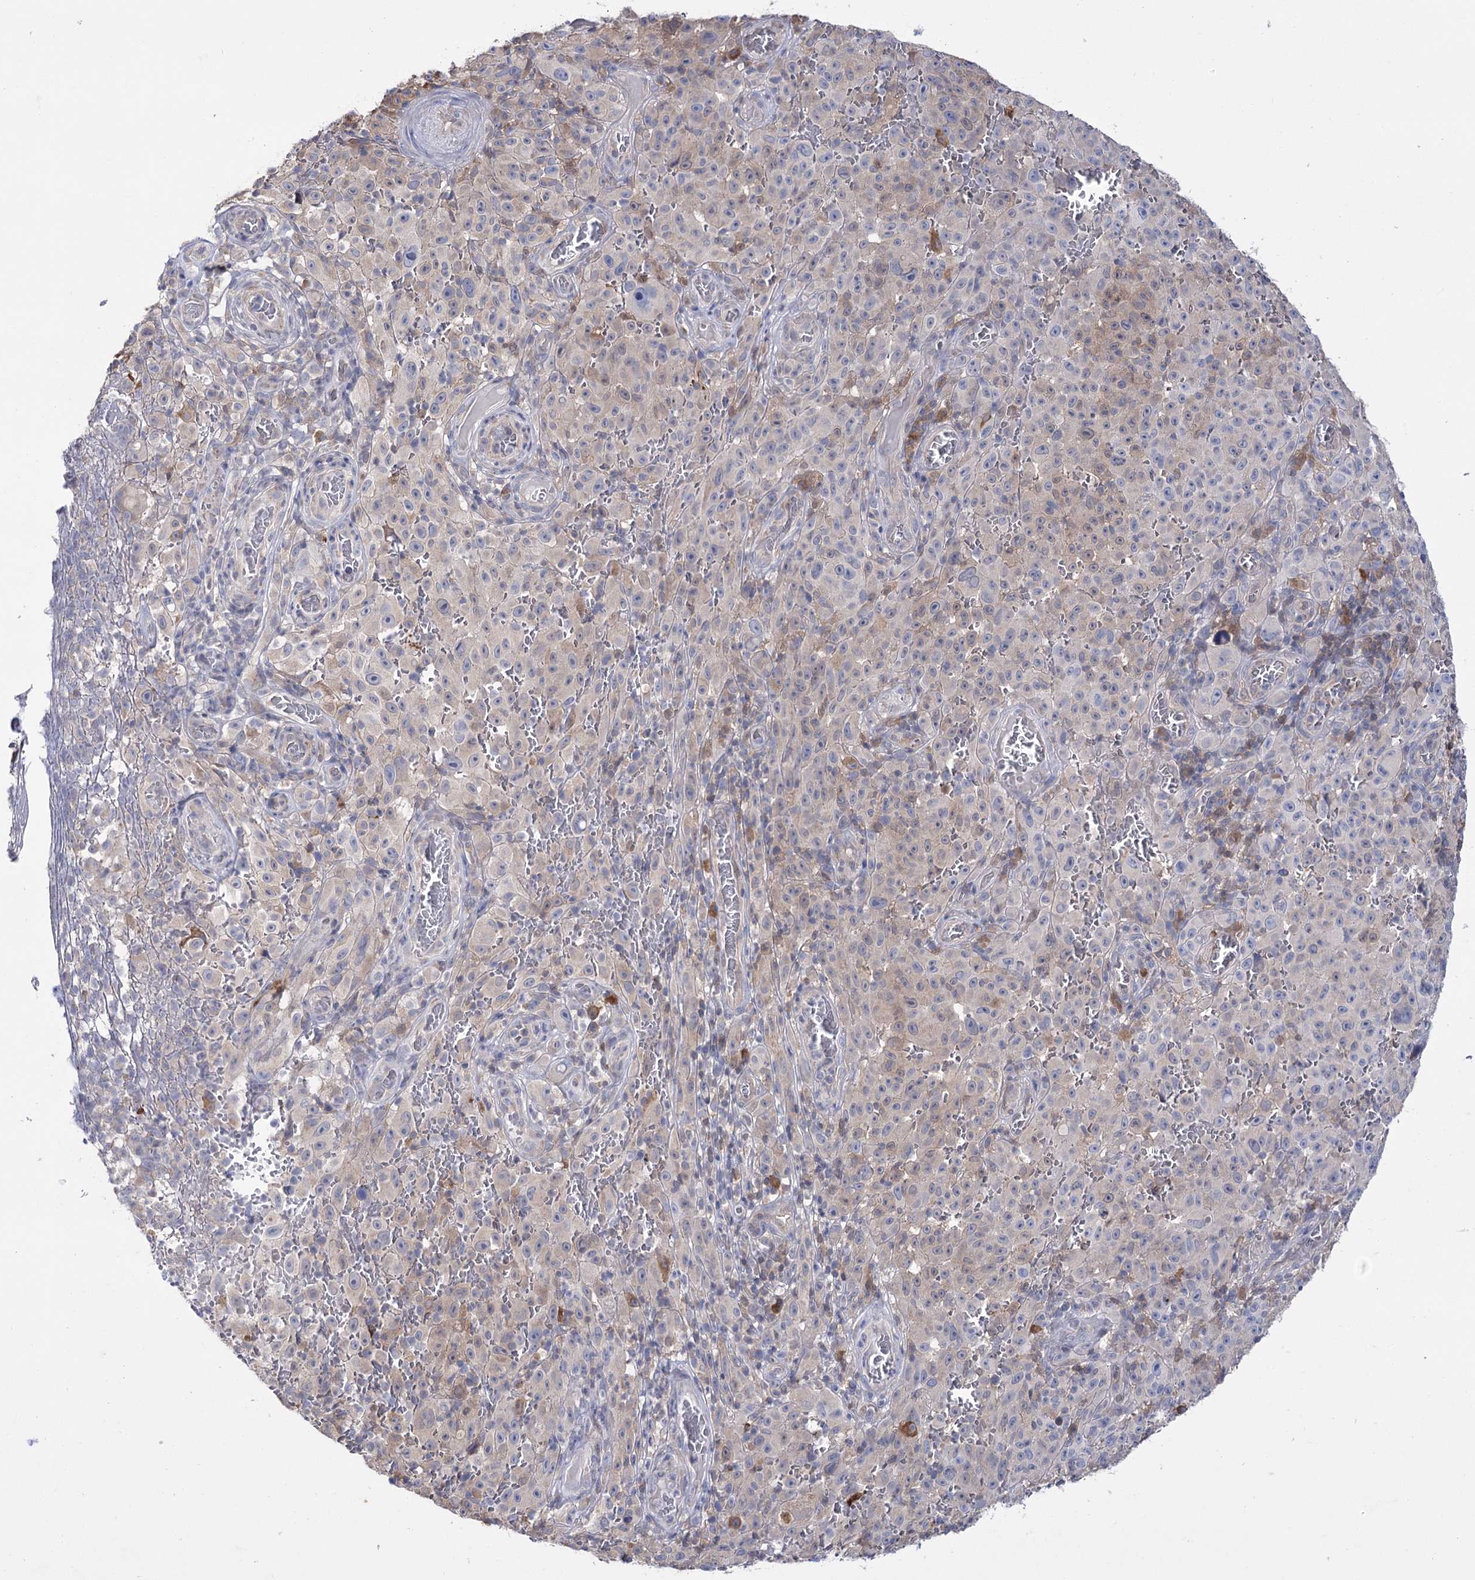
{"staining": {"intensity": "negative", "quantity": "none", "location": "none"}, "tissue": "melanoma", "cell_type": "Tumor cells", "image_type": "cancer", "snomed": [{"axis": "morphology", "description": "Malignant melanoma, NOS"}, {"axis": "topography", "description": "Skin"}], "caption": "Immunohistochemistry (IHC) micrograph of neoplastic tissue: human malignant melanoma stained with DAB (3,3'-diaminobenzidine) reveals no significant protein positivity in tumor cells. (Brightfield microscopy of DAB (3,3'-diaminobenzidine) IHC at high magnification).", "gene": "PTER", "patient": {"sex": "female", "age": 82}}